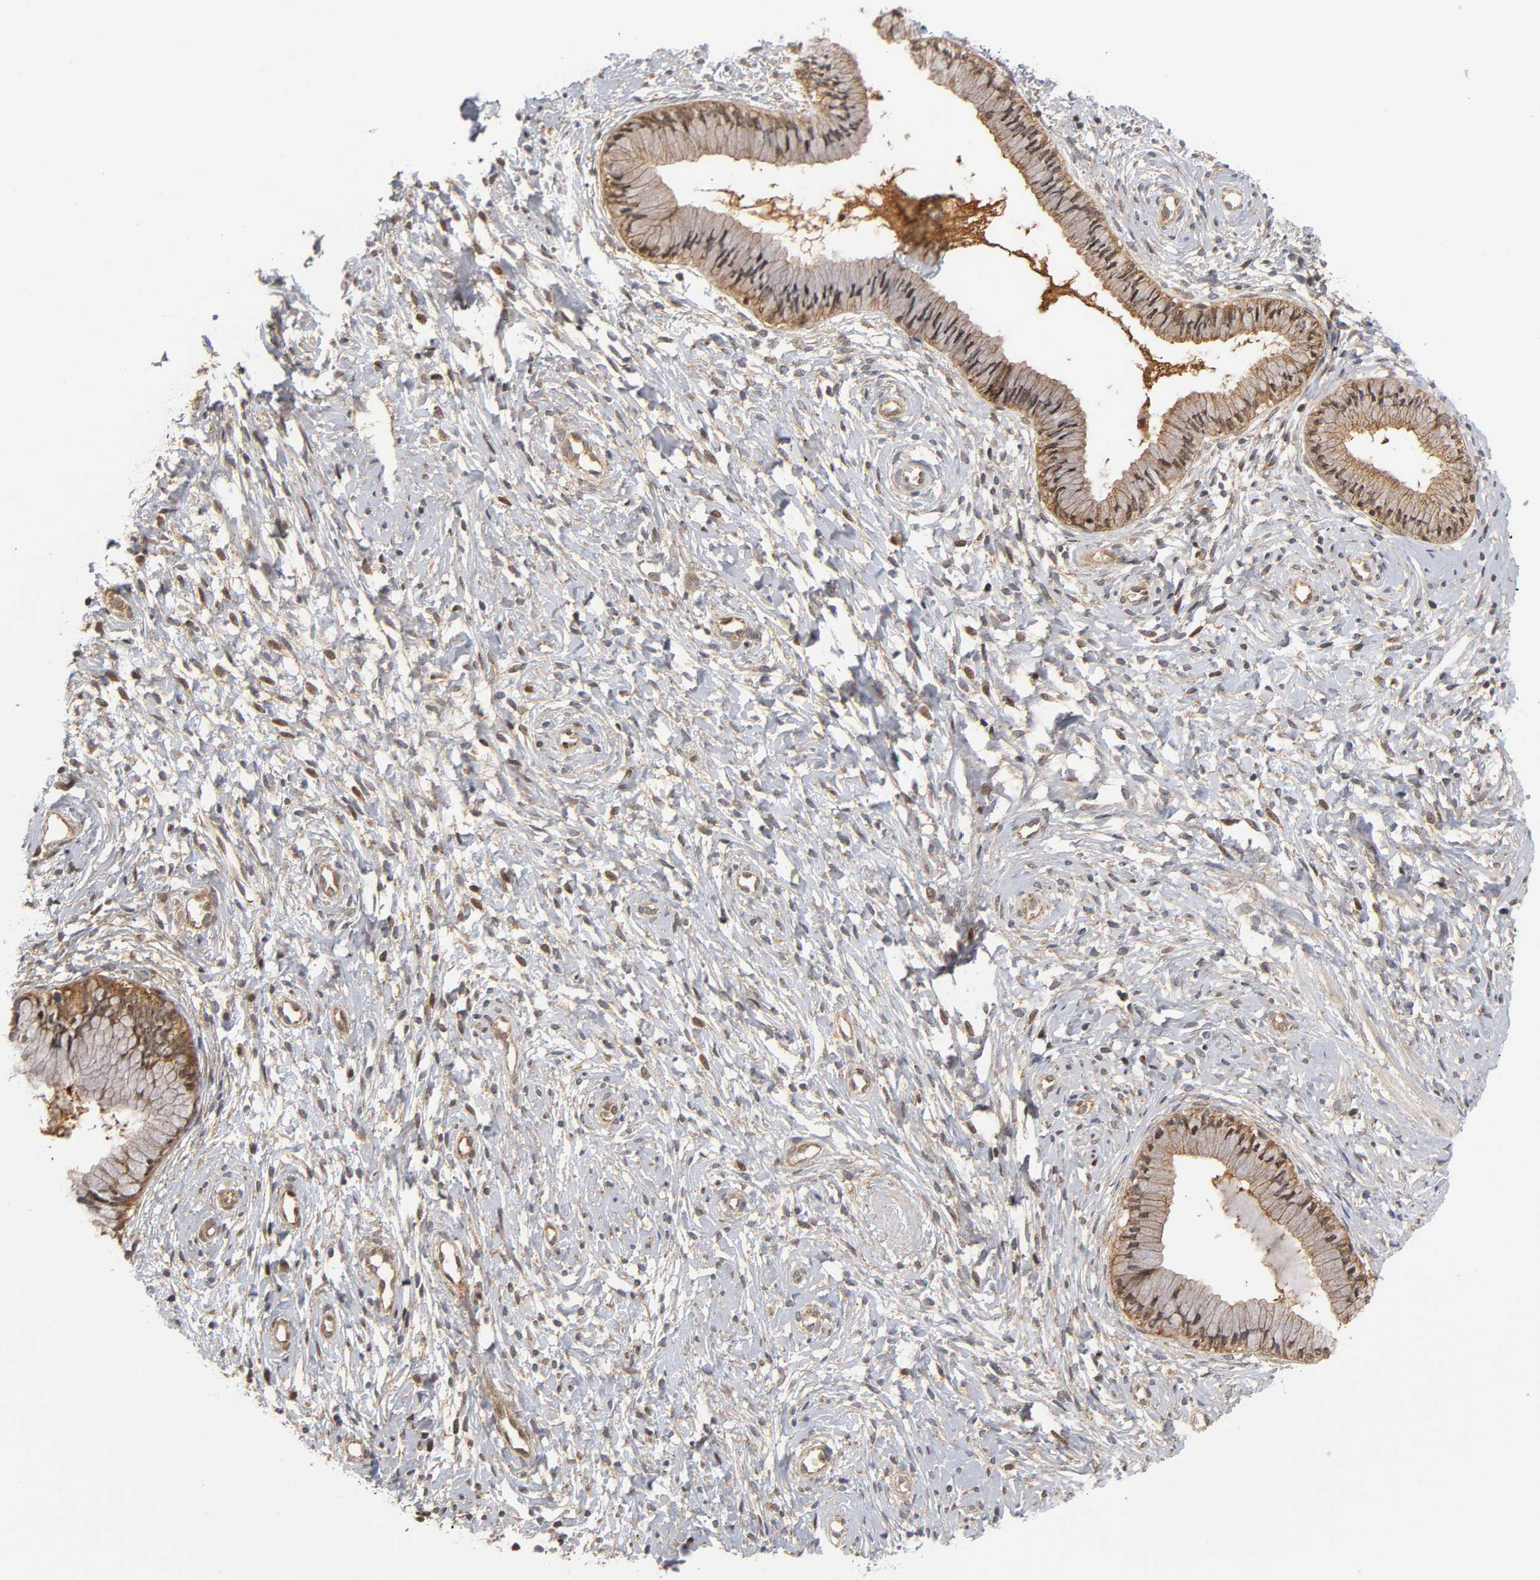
{"staining": {"intensity": "moderate", "quantity": ">75%", "location": "cytoplasmic/membranous"}, "tissue": "cervix", "cell_type": "Glandular cells", "image_type": "normal", "snomed": [{"axis": "morphology", "description": "Normal tissue, NOS"}, {"axis": "topography", "description": "Cervix"}], "caption": "IHC image of normal human cervix stained for a protein (brown), which exhibits medium levels of moderate cytoplasmic/membranous positivity in approximately >75% of glandular cells.", "gene": "PAFAH1B1", "patient": {"sex": "female", "age": 46}}